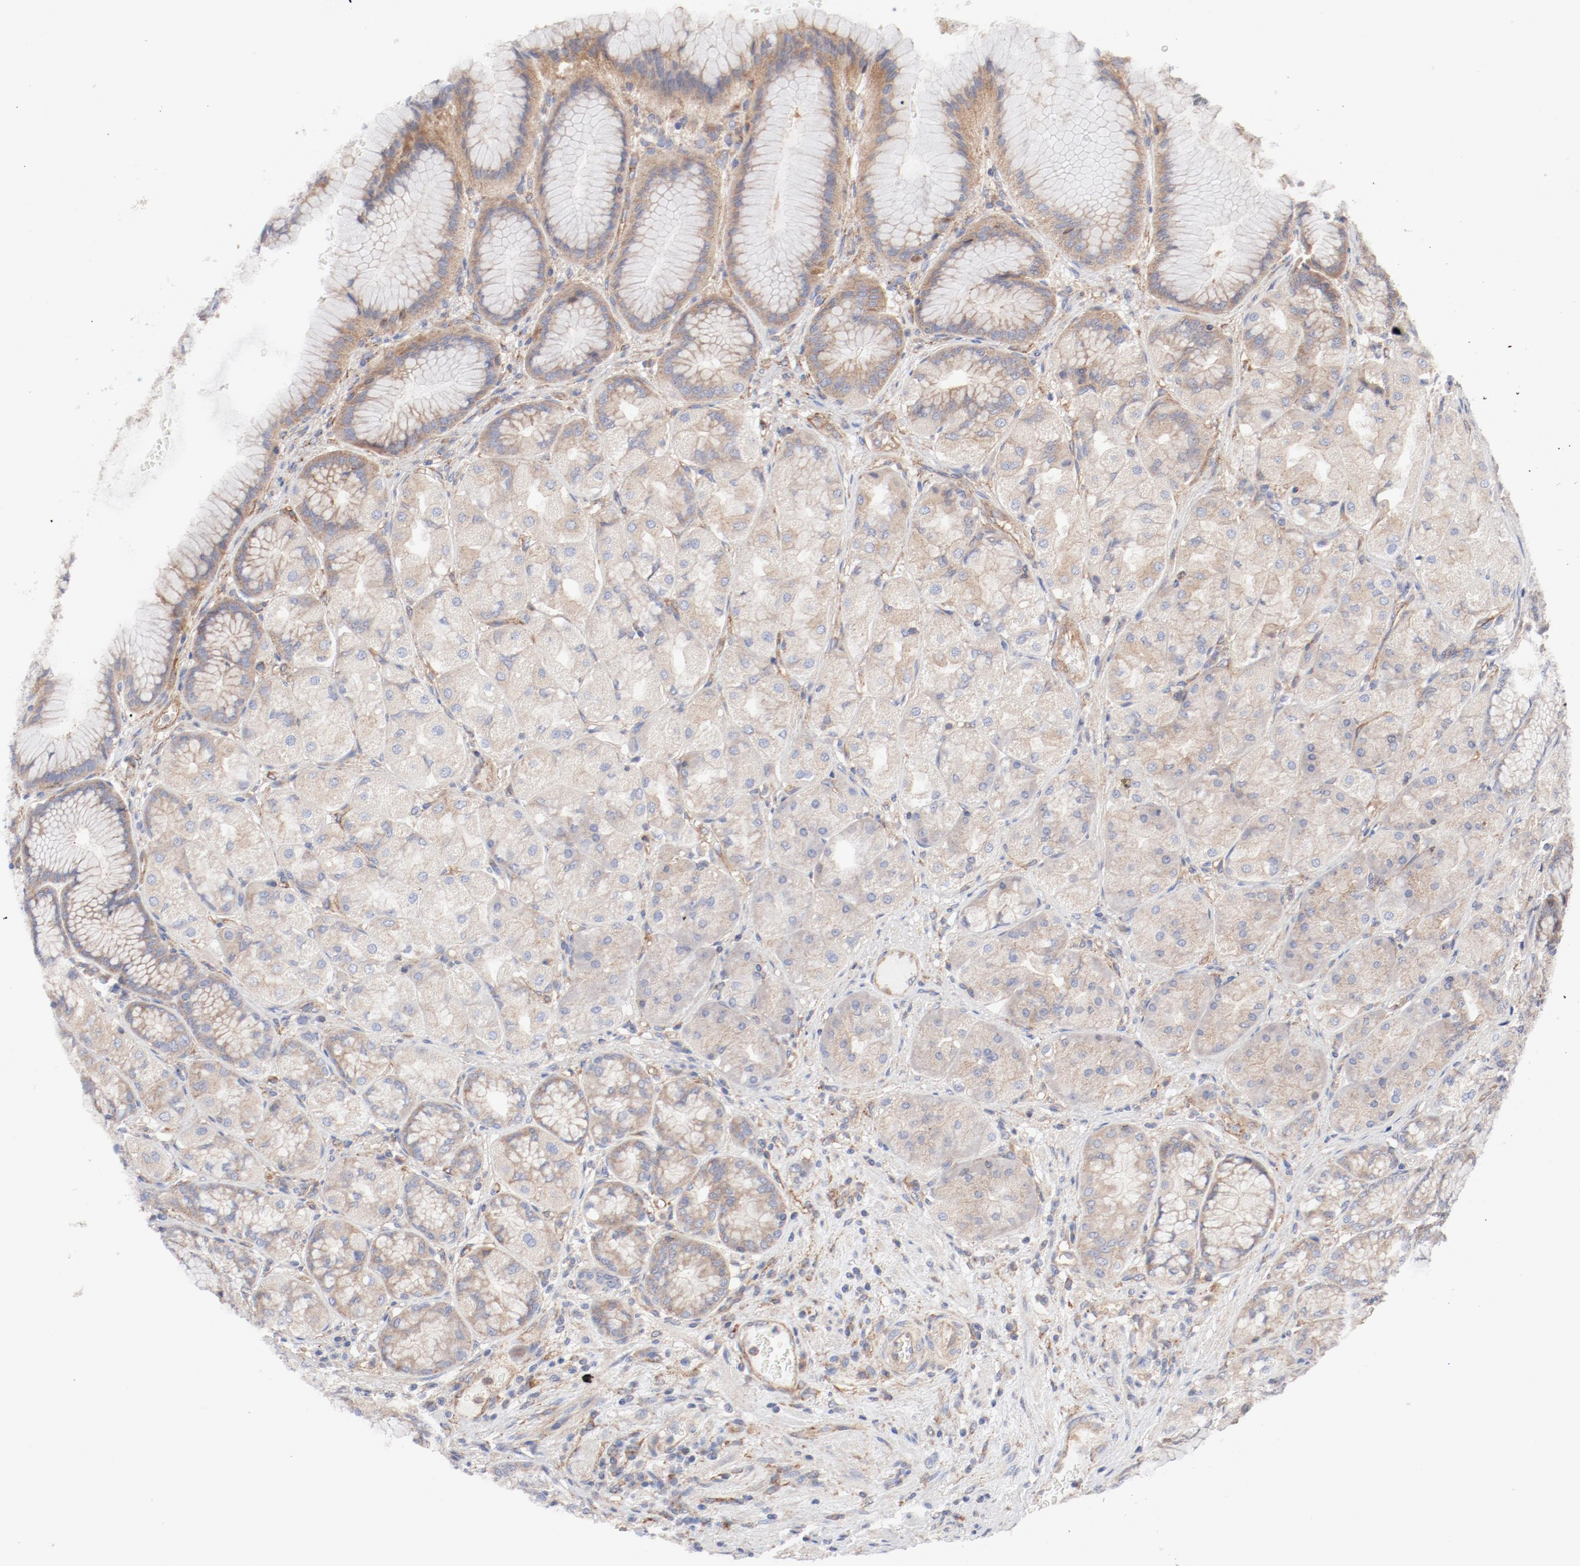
{"staining": {"intensity": "moderate", "quantity": ">75%", "location": "cytoplasmic/membranous"}, "tissue": "stomach", "cell_type": "Glandular cells", "image_type": "normal", "snomed": [{"axis": "morphology", "description": "Normal tissue, NOS"}, {"axis": "morphology", "description": "Adenocarcinoma, NOS"}, {"axis": "topography", "description": "Stomach"}, {"axis": "topography", "description": "Stomach, lower"}], "caption": "The histopathology image shows staining of benign stomach, revealing moderate cytoplasmic/membranous protein positivity (brown color) within glandular cells.", "gene": "AP2A1", "patient": {"sex": "female", "age": 65}}